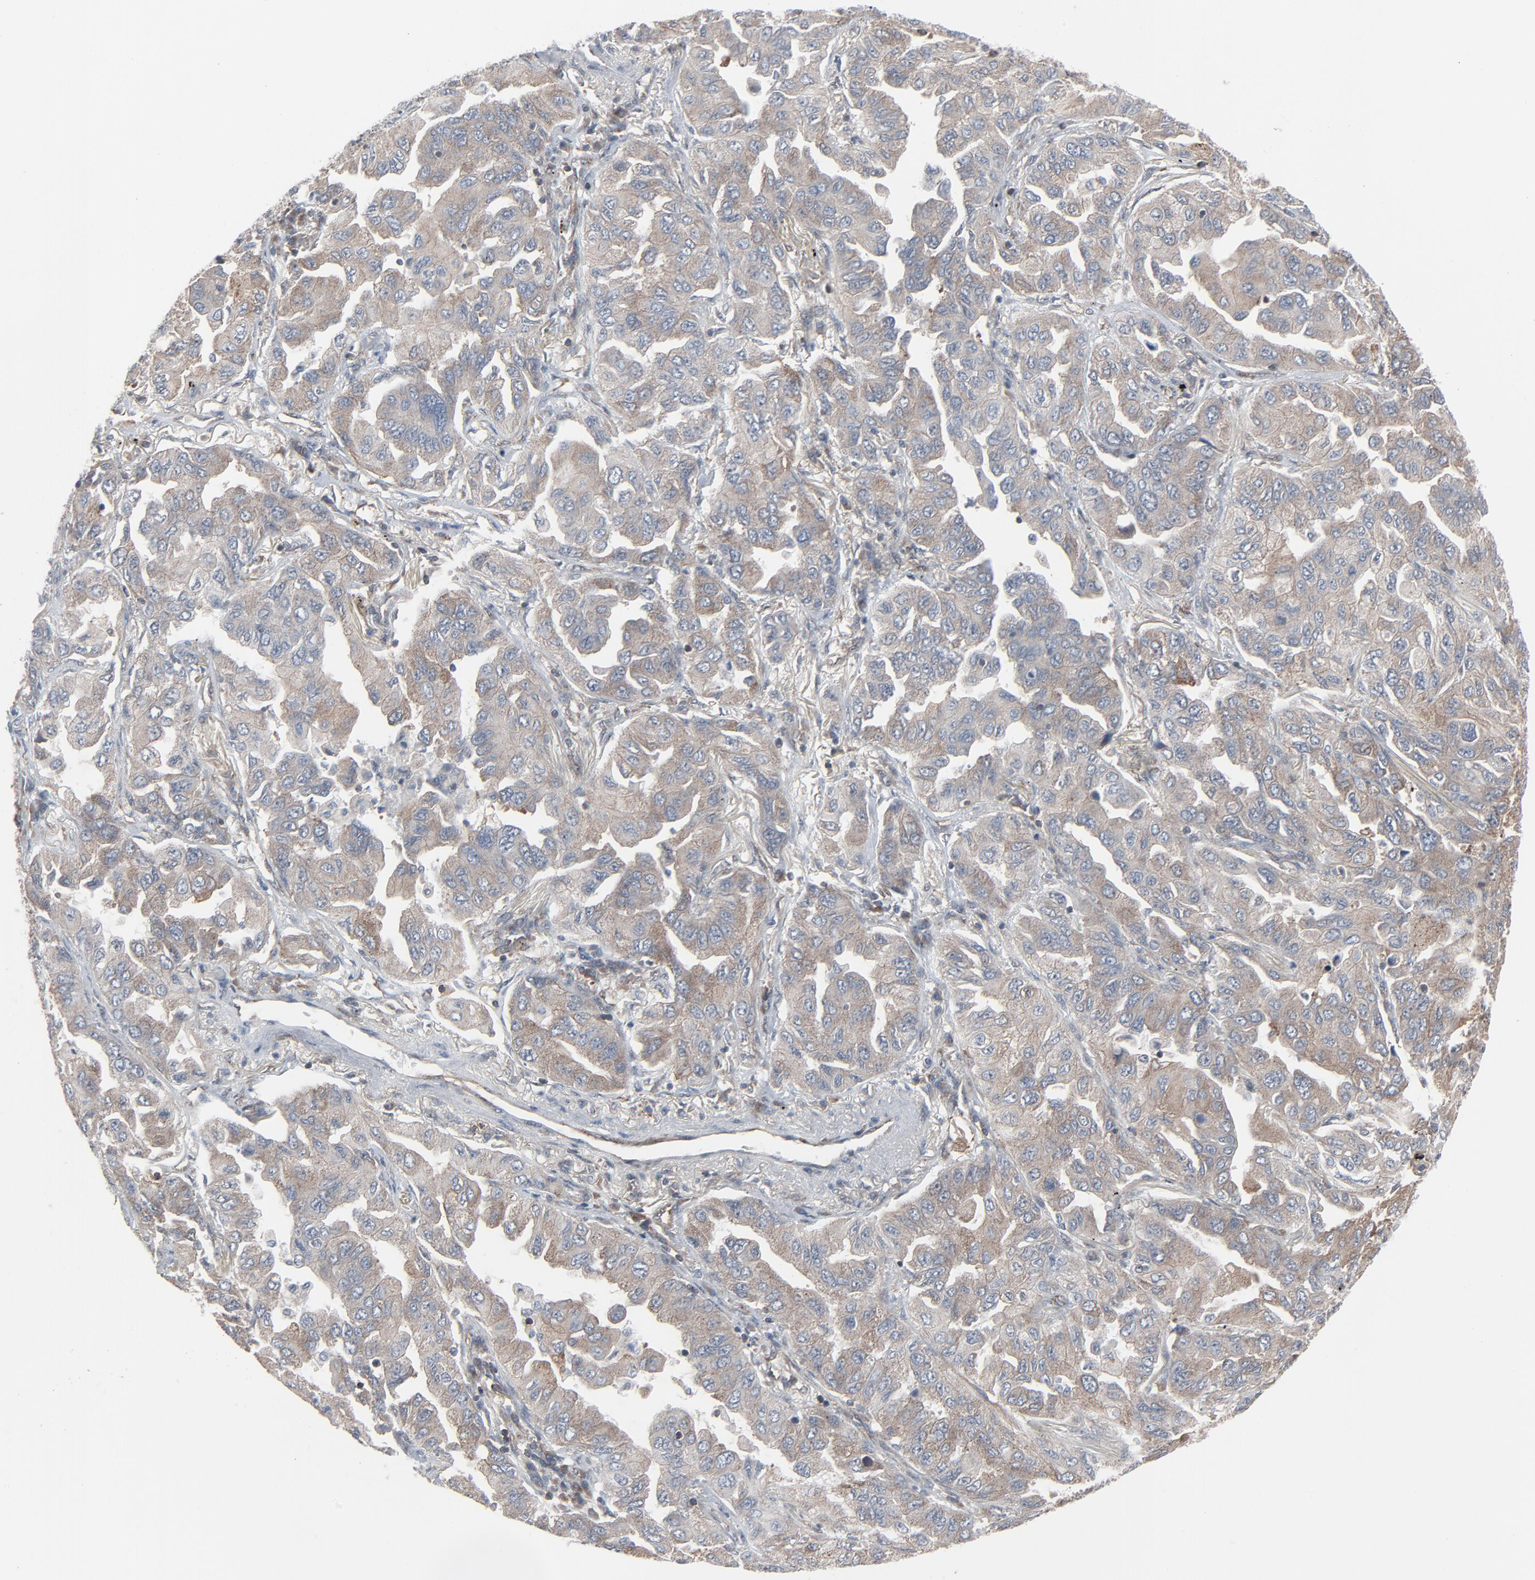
{"staining": {"intensity": "weak", "quantity": "<25%", "location": "cytoplasmic/membranous"}, "tissue": "lung cancer", "cell_type": "Tumor cells", "image_type": "cancer", "snomed": [{"axis": "morphology", "description": "Adenocarcinoma, NOS"}, {"axis": "topography", "description": "Lung"}], "caption": "High power microscopy image of an IHC photomicrograph of lung cancer, revealing no significant expression in tumor cells.", "gene": "OPTN", "patient": {"sex": "female", "age": 65}}